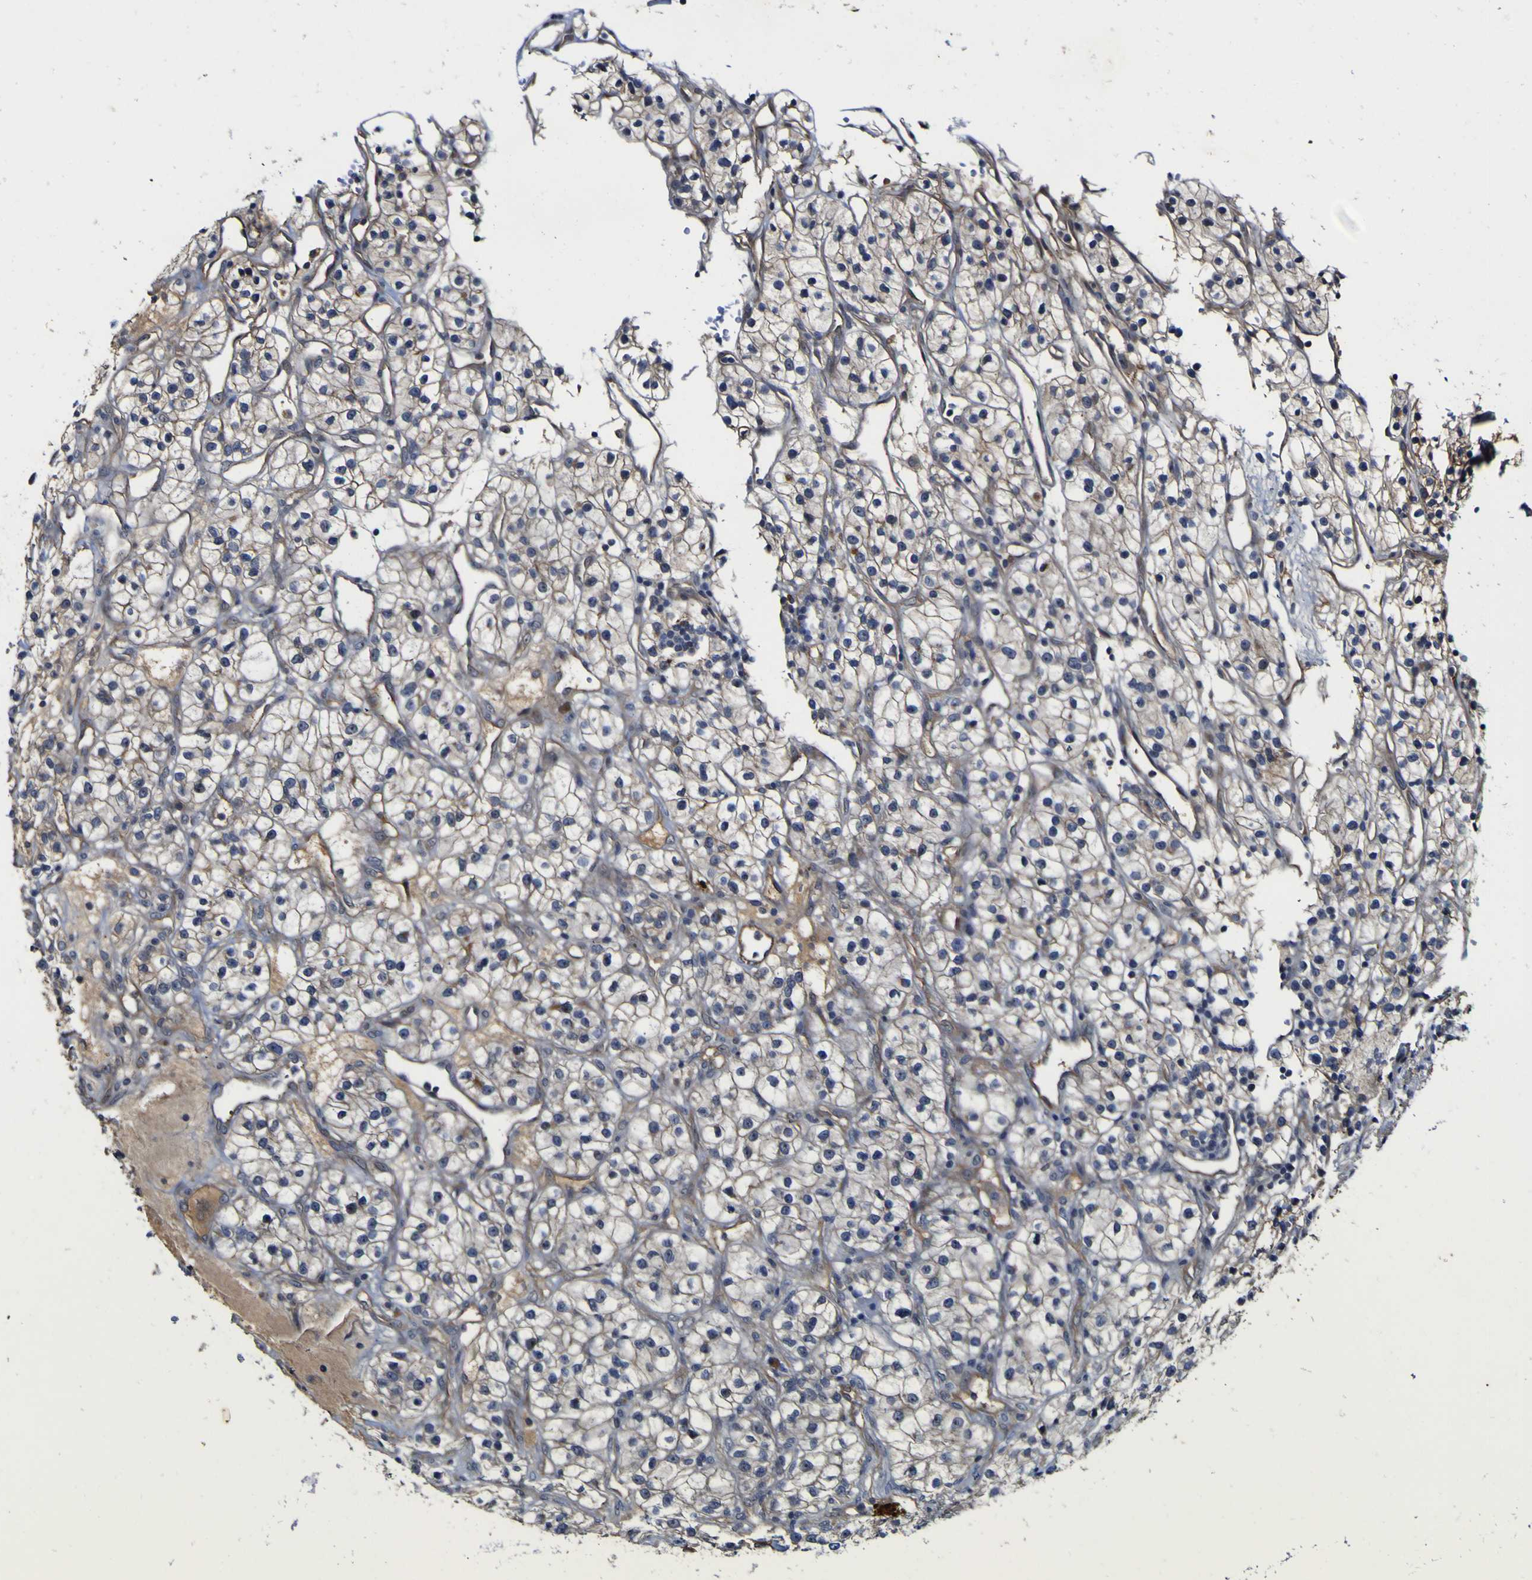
{"staining": {"intensity": "negative", "quantity": "none", "location": "none"}, "tissue": "renal cancer", "cell_type": "Tumor cells", "image_type": "cancer", "snomed": [{"axis": "morphology", "description": "Adenocarcinoma, NOS"}, {"axis": "topography", "description": "Kidney"}], "caption": "The photomicrograph reveals no significant staining in tumor cells of renal cancer. (Immunohistochemistry (ihc), brightfield microscopy, high magnification).", "gene": "CCL2", "patient": {"sex": "female", "age": 57}}